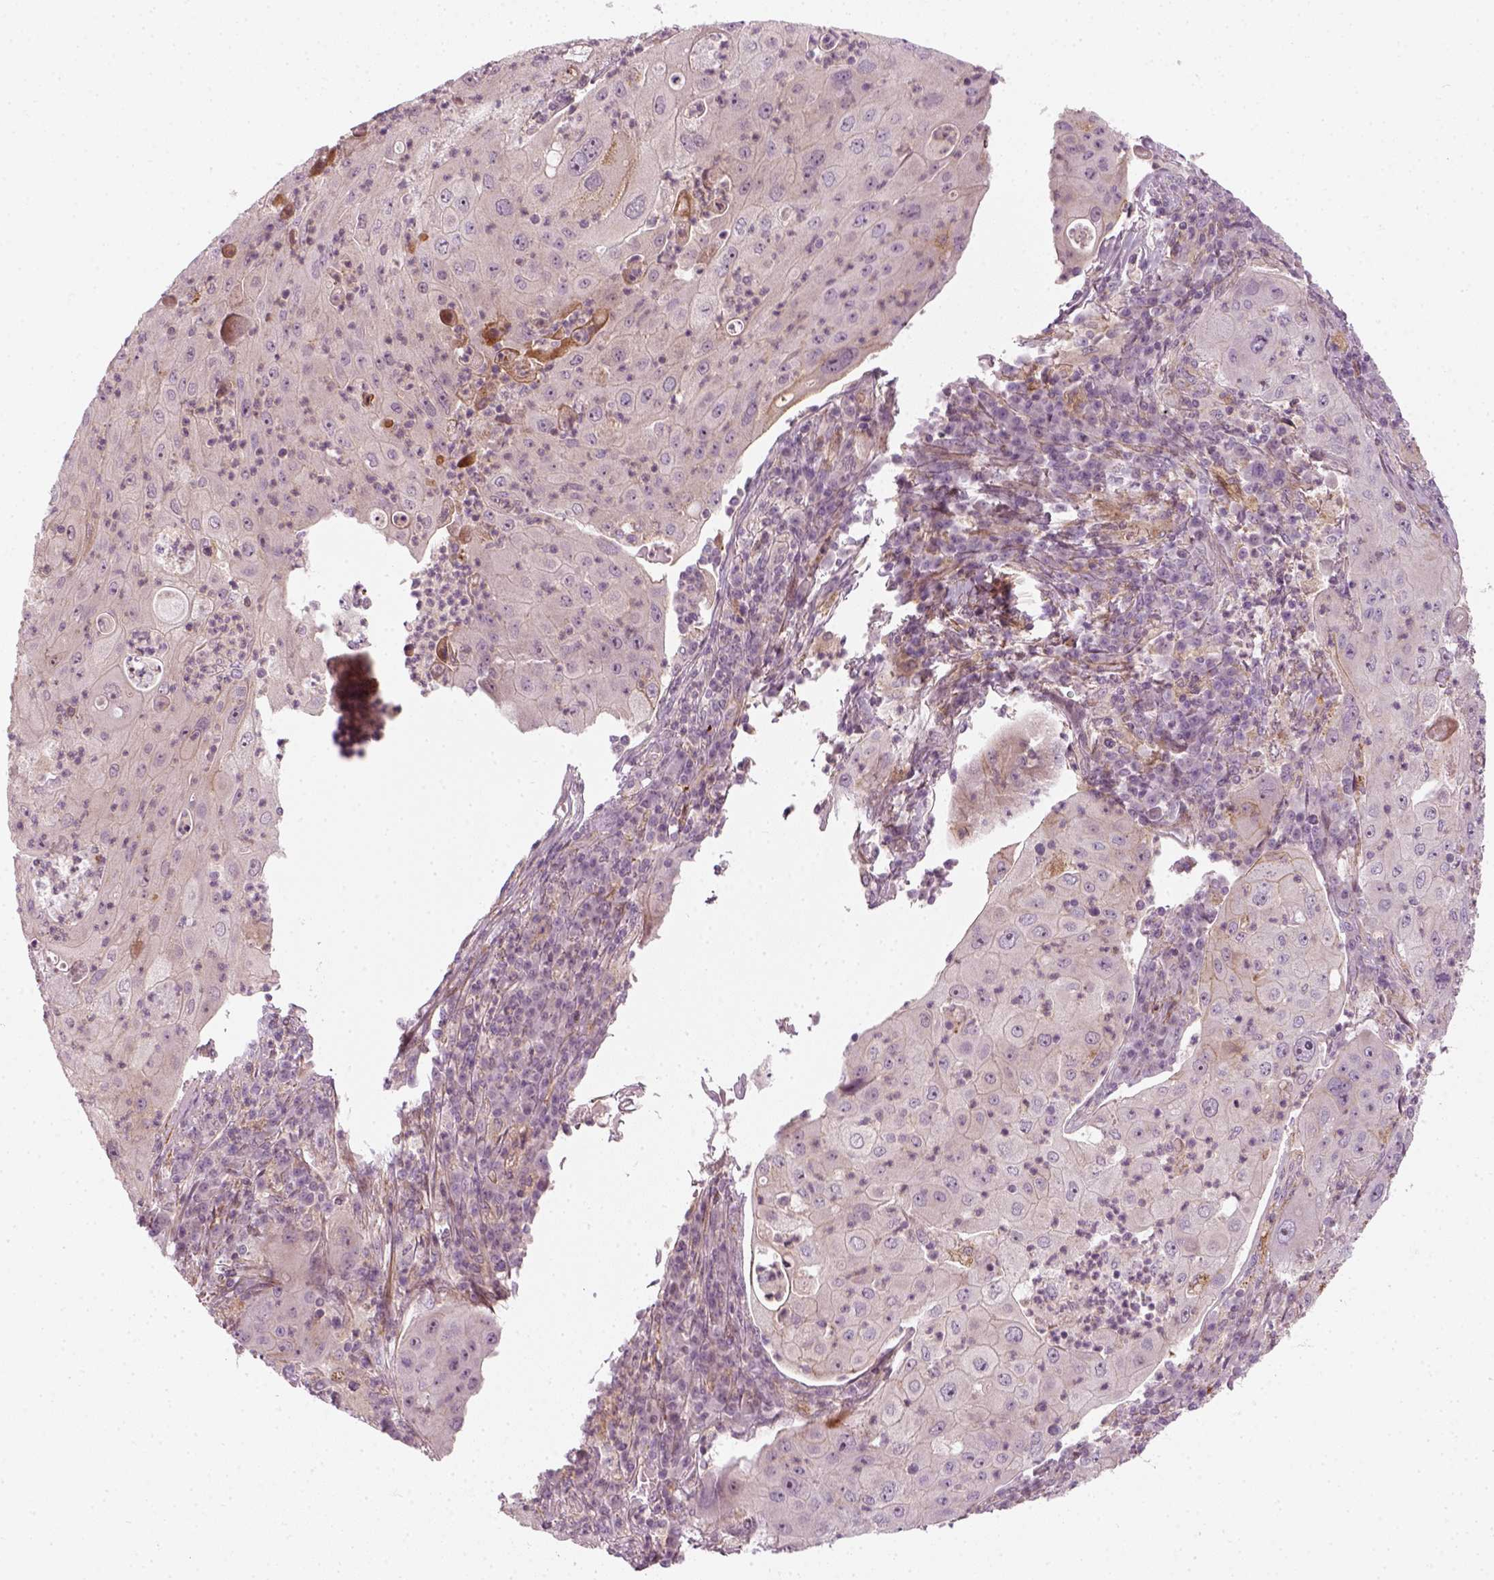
{"staining": {"intensity": "negative", "quantity": "none", "location": "none"}, "tissue": "lung cancer", "cell_type": "Tumor cells", "image_type": "cancer", "snomed": [{"axis": "morphology", "description": "Squamous cell carcinoma, NOS"}, {"axis": "topography", "description": "Lung"}], "caption": "Immunohistochemical staining of human lung cancer (squamous cell carcinoma) shows no significant expression in tumor cells.", "gene": "DNASE1L1", "patient": {"sex": "female", "age": 59}}